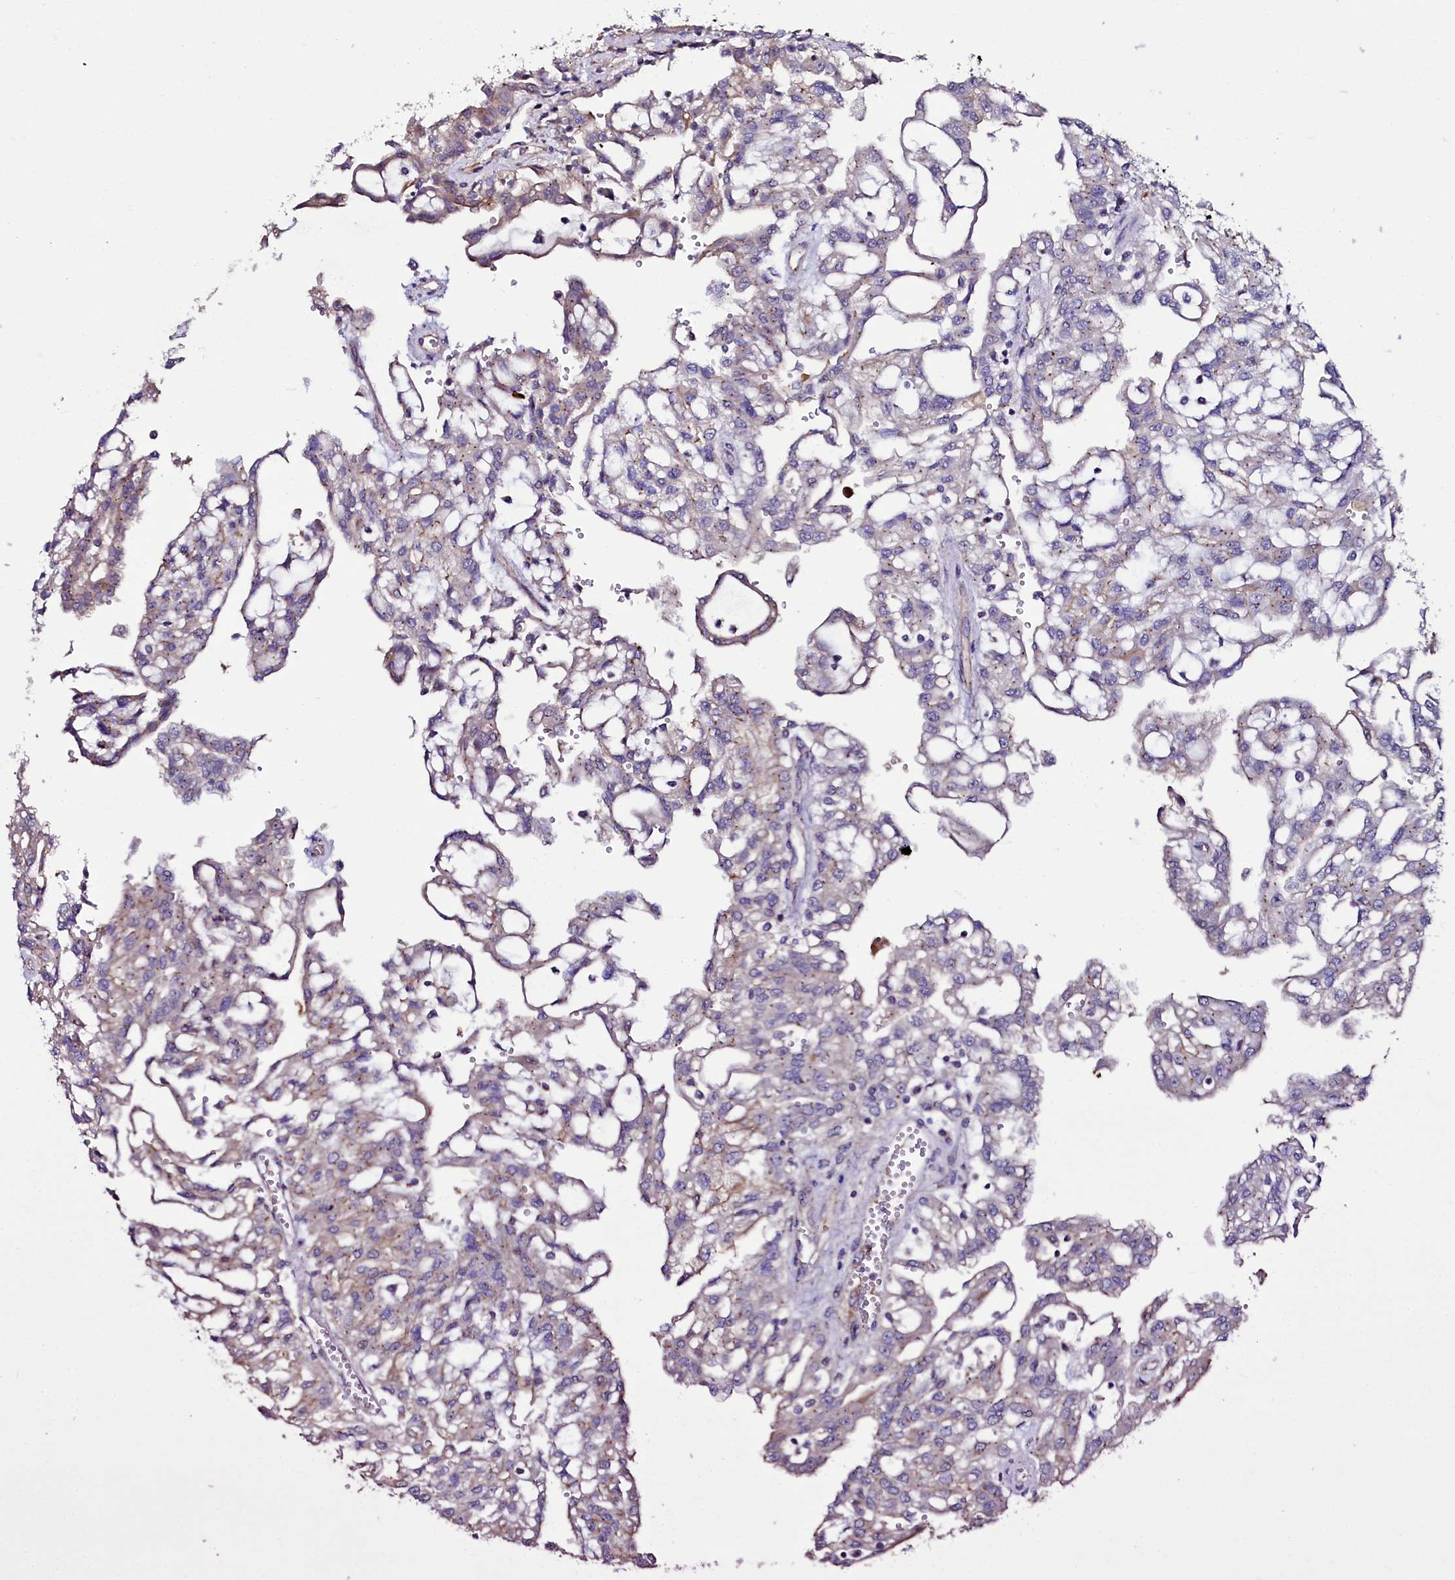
{"staining": {"intensity": "weak", "quantity": "<25%", "location": "cytoplasmic/membranous"}, "tissue": "renal cancer", "cell_type": "Tumor cells", "image_type": "cancer", "snomed": [{"axis": "morphology", "description": "Adenocarcinoma, NOS"}, {"axis": "topography", "description": "Kidney"}], "caption": "Human renal cancer (adenocarcinoma) stained for a protein using immunohistochemistry (IHC) displays no staining in tumor cells.", "gene": "USPL1", "patient": {"sex": "male", "age": 63}}